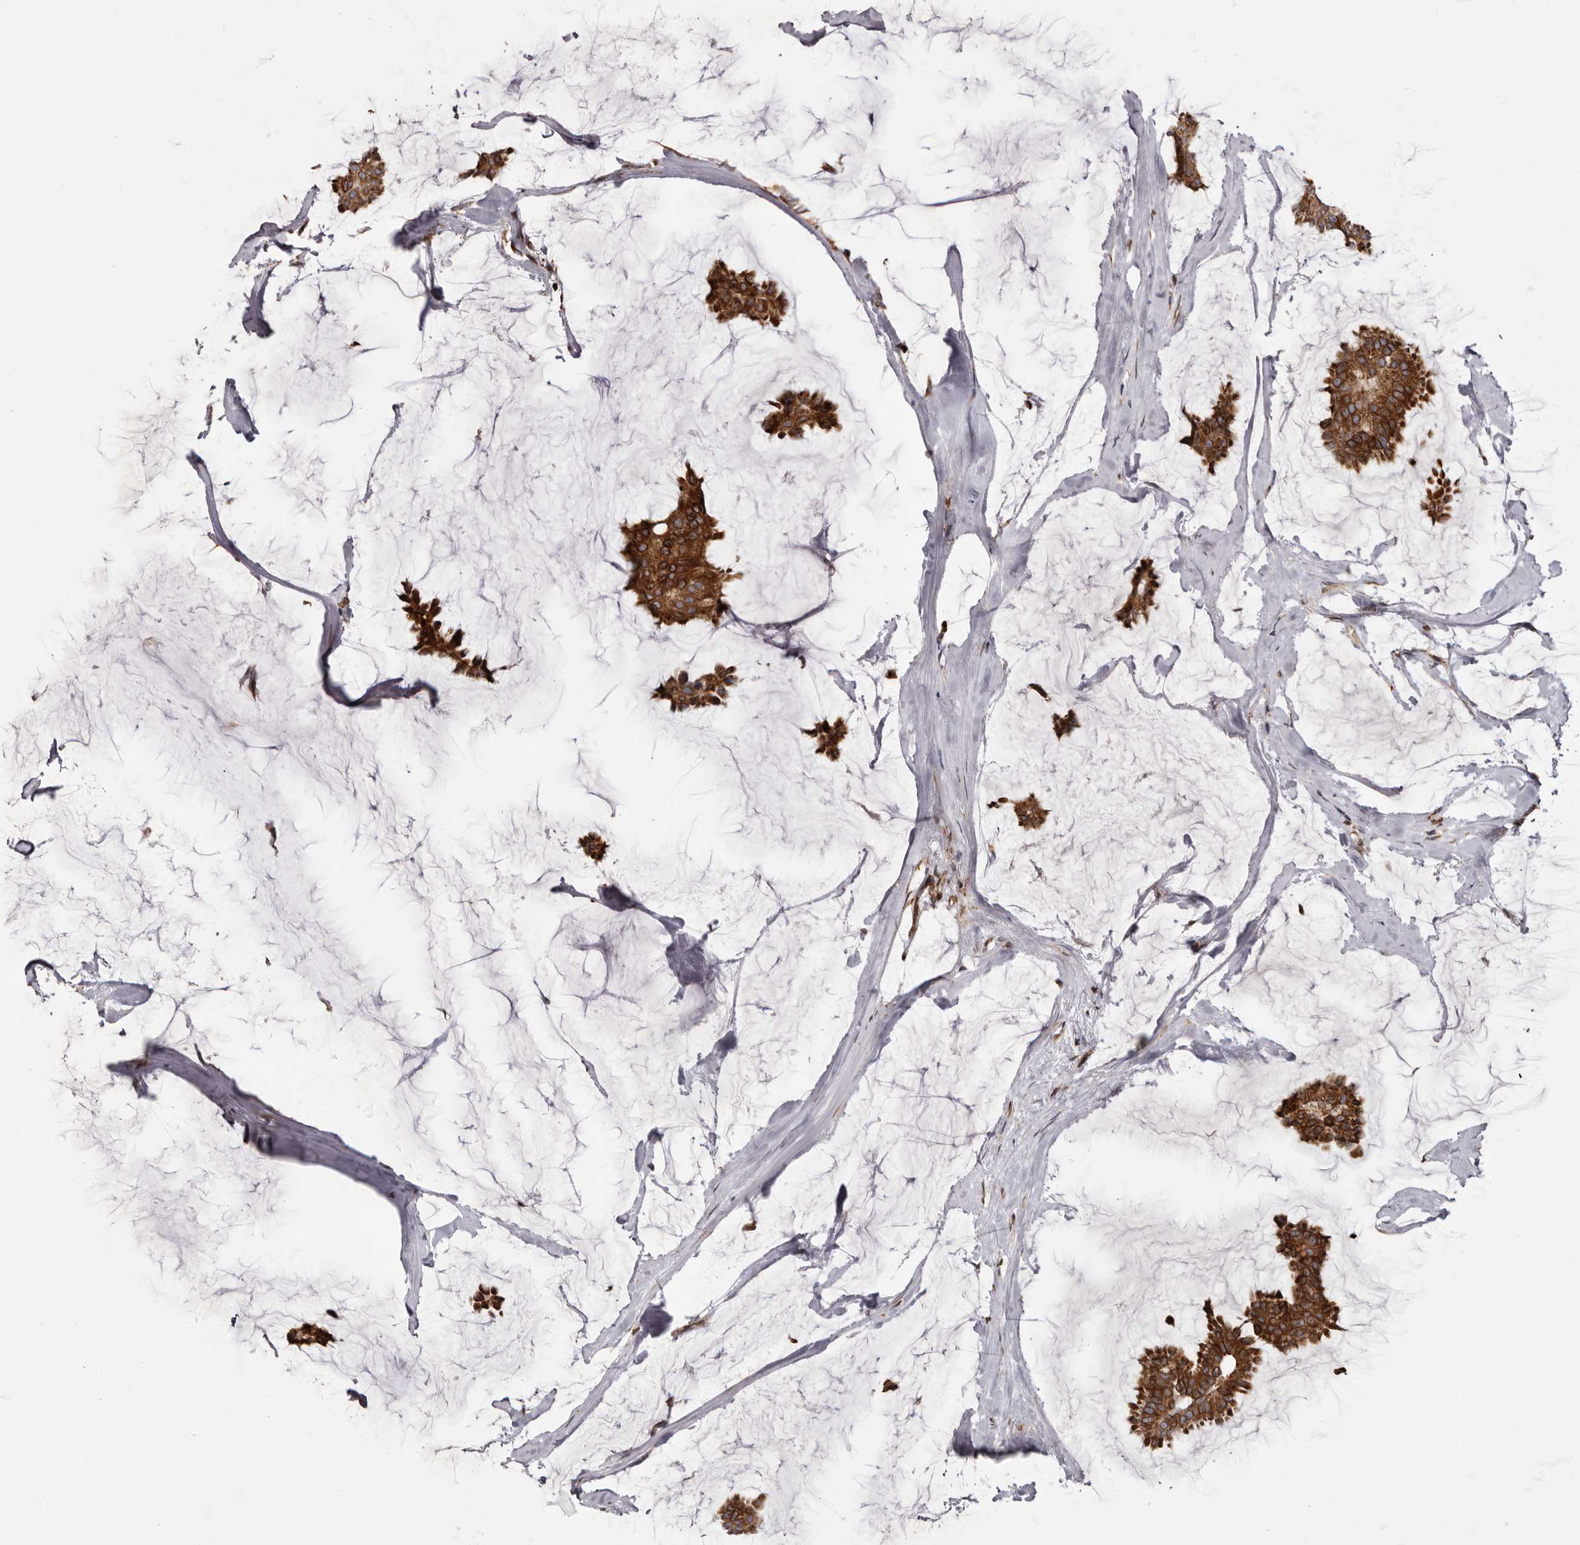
{"staining": {"intensity": "strong", "quantity": ">75%", "location": "cytoplasmic/membranous"}, "tissue": "breast cancer", "cell_type": "Tumor cells", "image_type": "cancer", "snomed": [{"axis": "morphology", "description": "Duct carcinoma"}, {"axis": "topography", "description": "Breast"}], "caption": "Protein staining shows strong cytoplasmic/membranous staining in approximately >75% of tumor cells in breast cancer.", "gene": "C4orf3", "patient": {"sex": "female", "age": 93}}